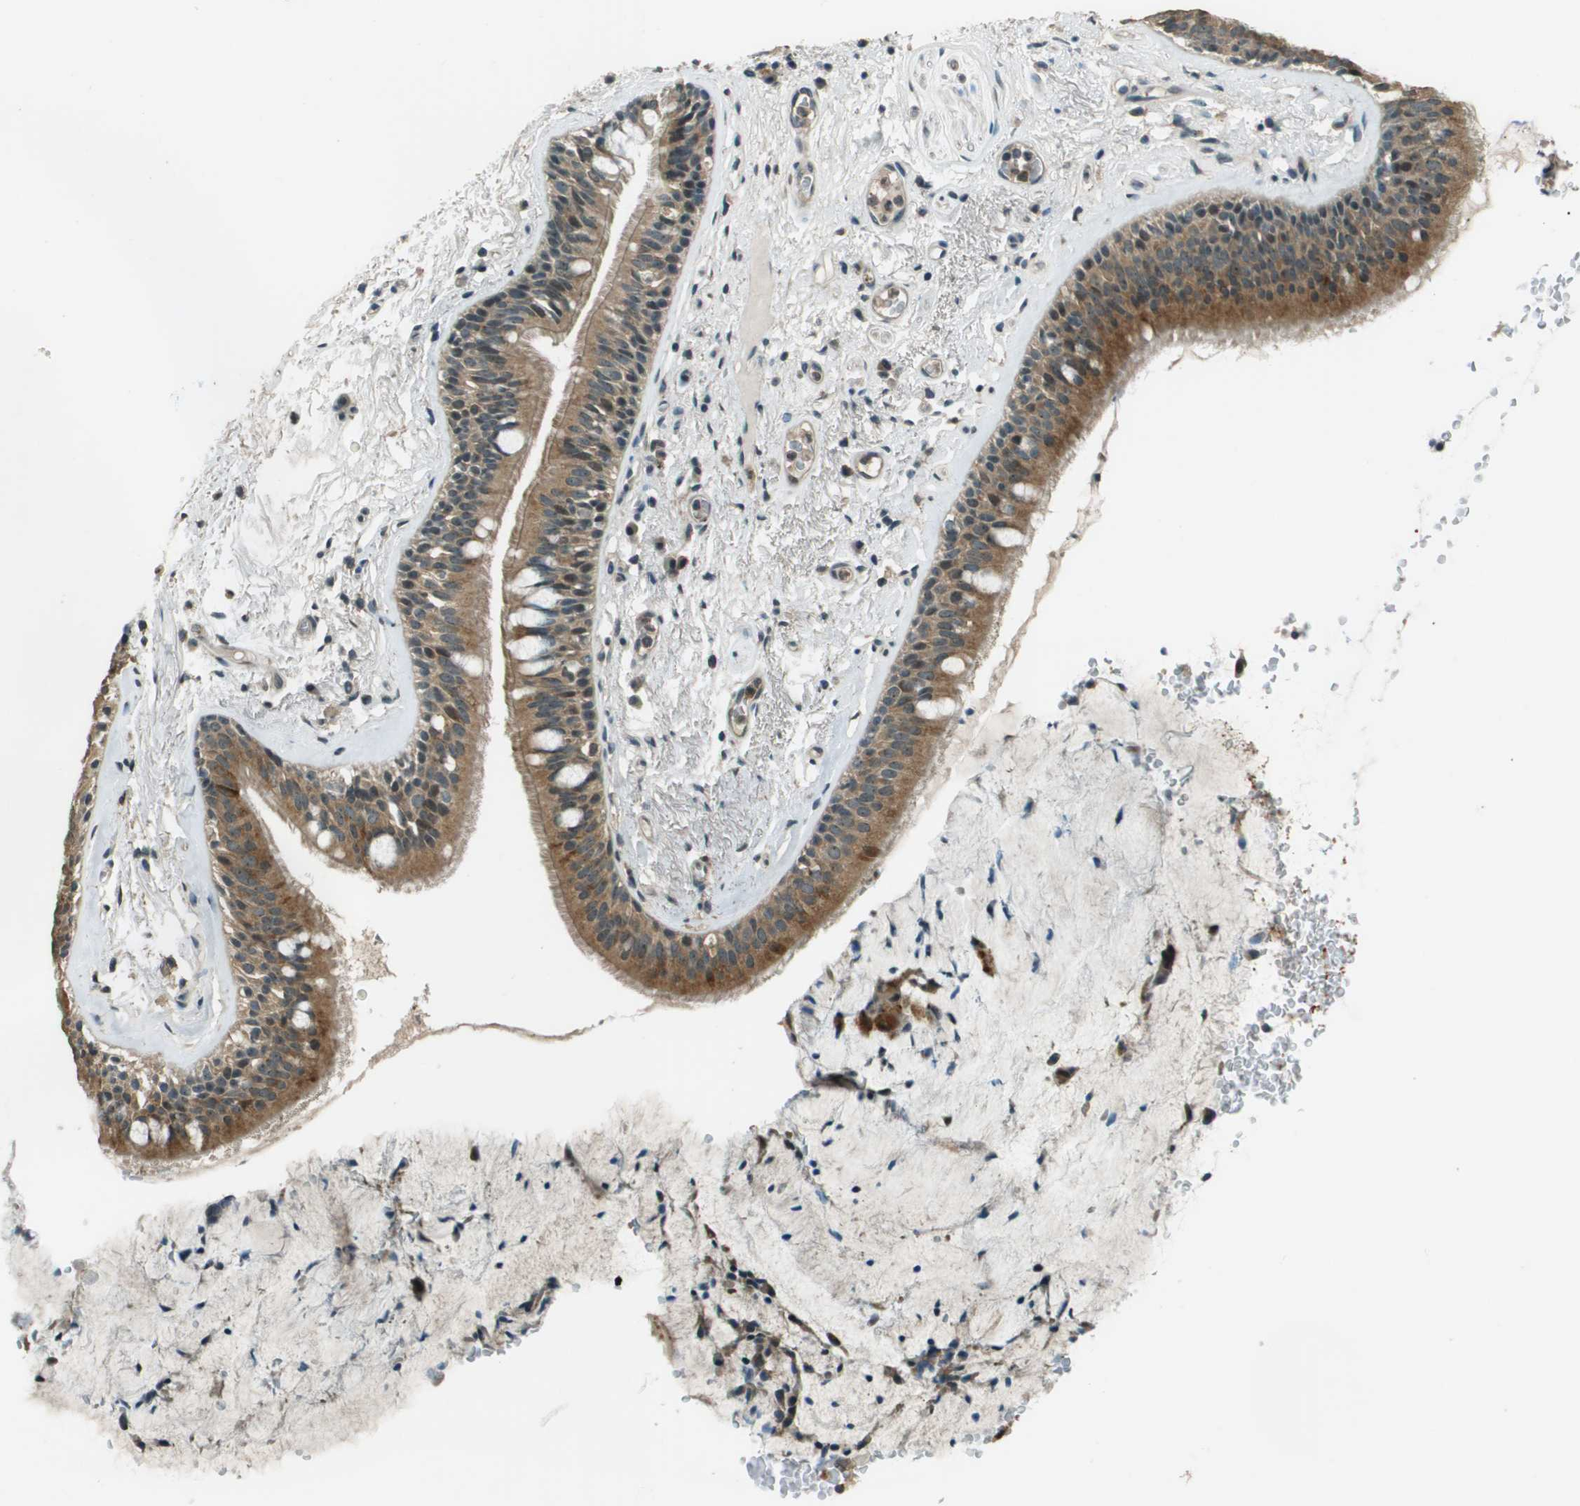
{"staining": {"intensity": "moderate", "quantity": ">75%", "location": "cytoplasmic/membranous"}, "tissue": "bronchus", "cell_type": "Respiratory epithelial cells", "image_type": "normal", "snomed": [{"axis": "morphology", "description": "Normal tissue, NOS"}, {"axis": "topography", "description": "Cartilage tissue"}], "caption": "Protein expression analysis of normal human bronchus reveals moderate cytoplasmic/membranous expression in about >75% of respiratory epithelial cells.", "gene": "SDC3", "patient": {"sex": "female", "age": 63}}